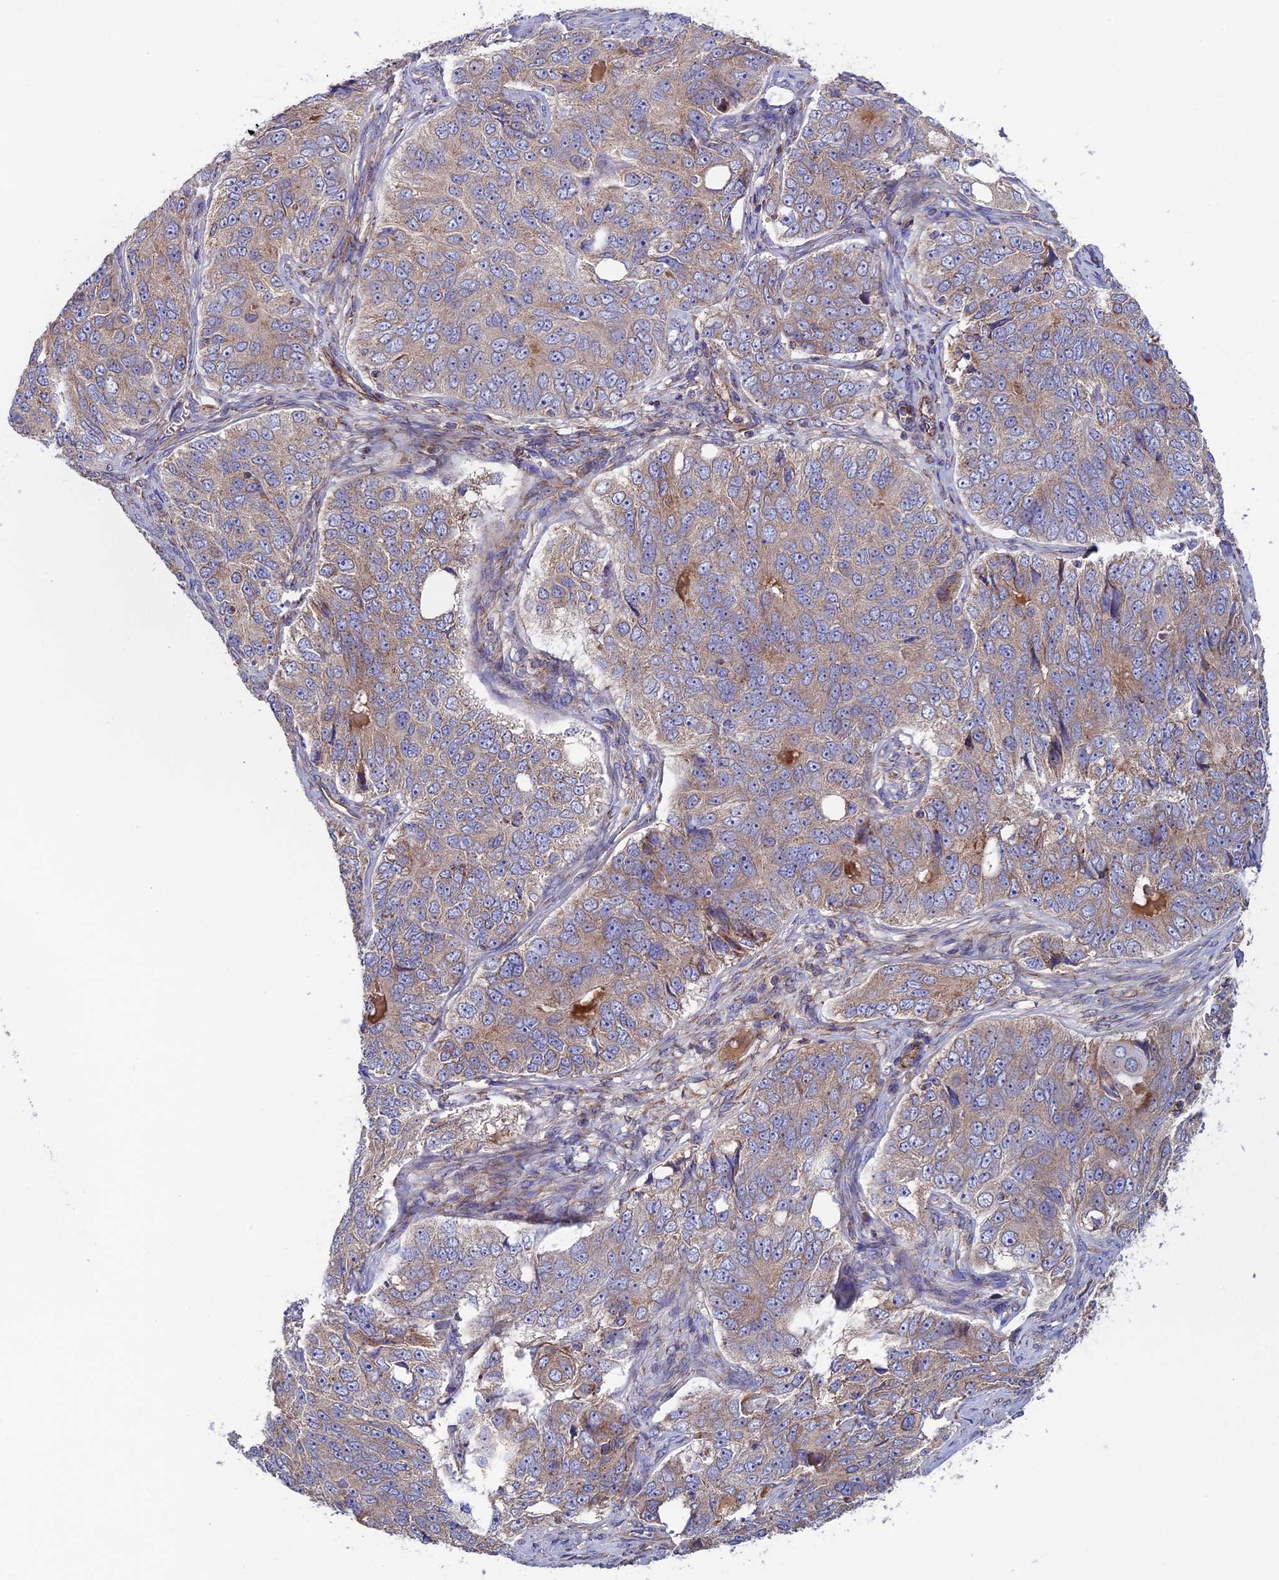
{"staining": {"intensity": "weak", "quantity": ">75%", "location": "cytoplasmic/membranous"}, "tissue": "ovarian cancer", "cell_type": "Tumor cells", "image_type": "cancer", "snomed": [{"axis": "morphology", "description": "Carcinoma, endometroid"}, {"axis": "topography", "description": "Ovary"}], "caption": "A brown stain highlights weak cytoplasmic/membranous positivity of a protein in ovarian endometroid carcinoma tumor cells.", "gene": "SLC15A5", "patient": {"sex": "female", "age": 51}}